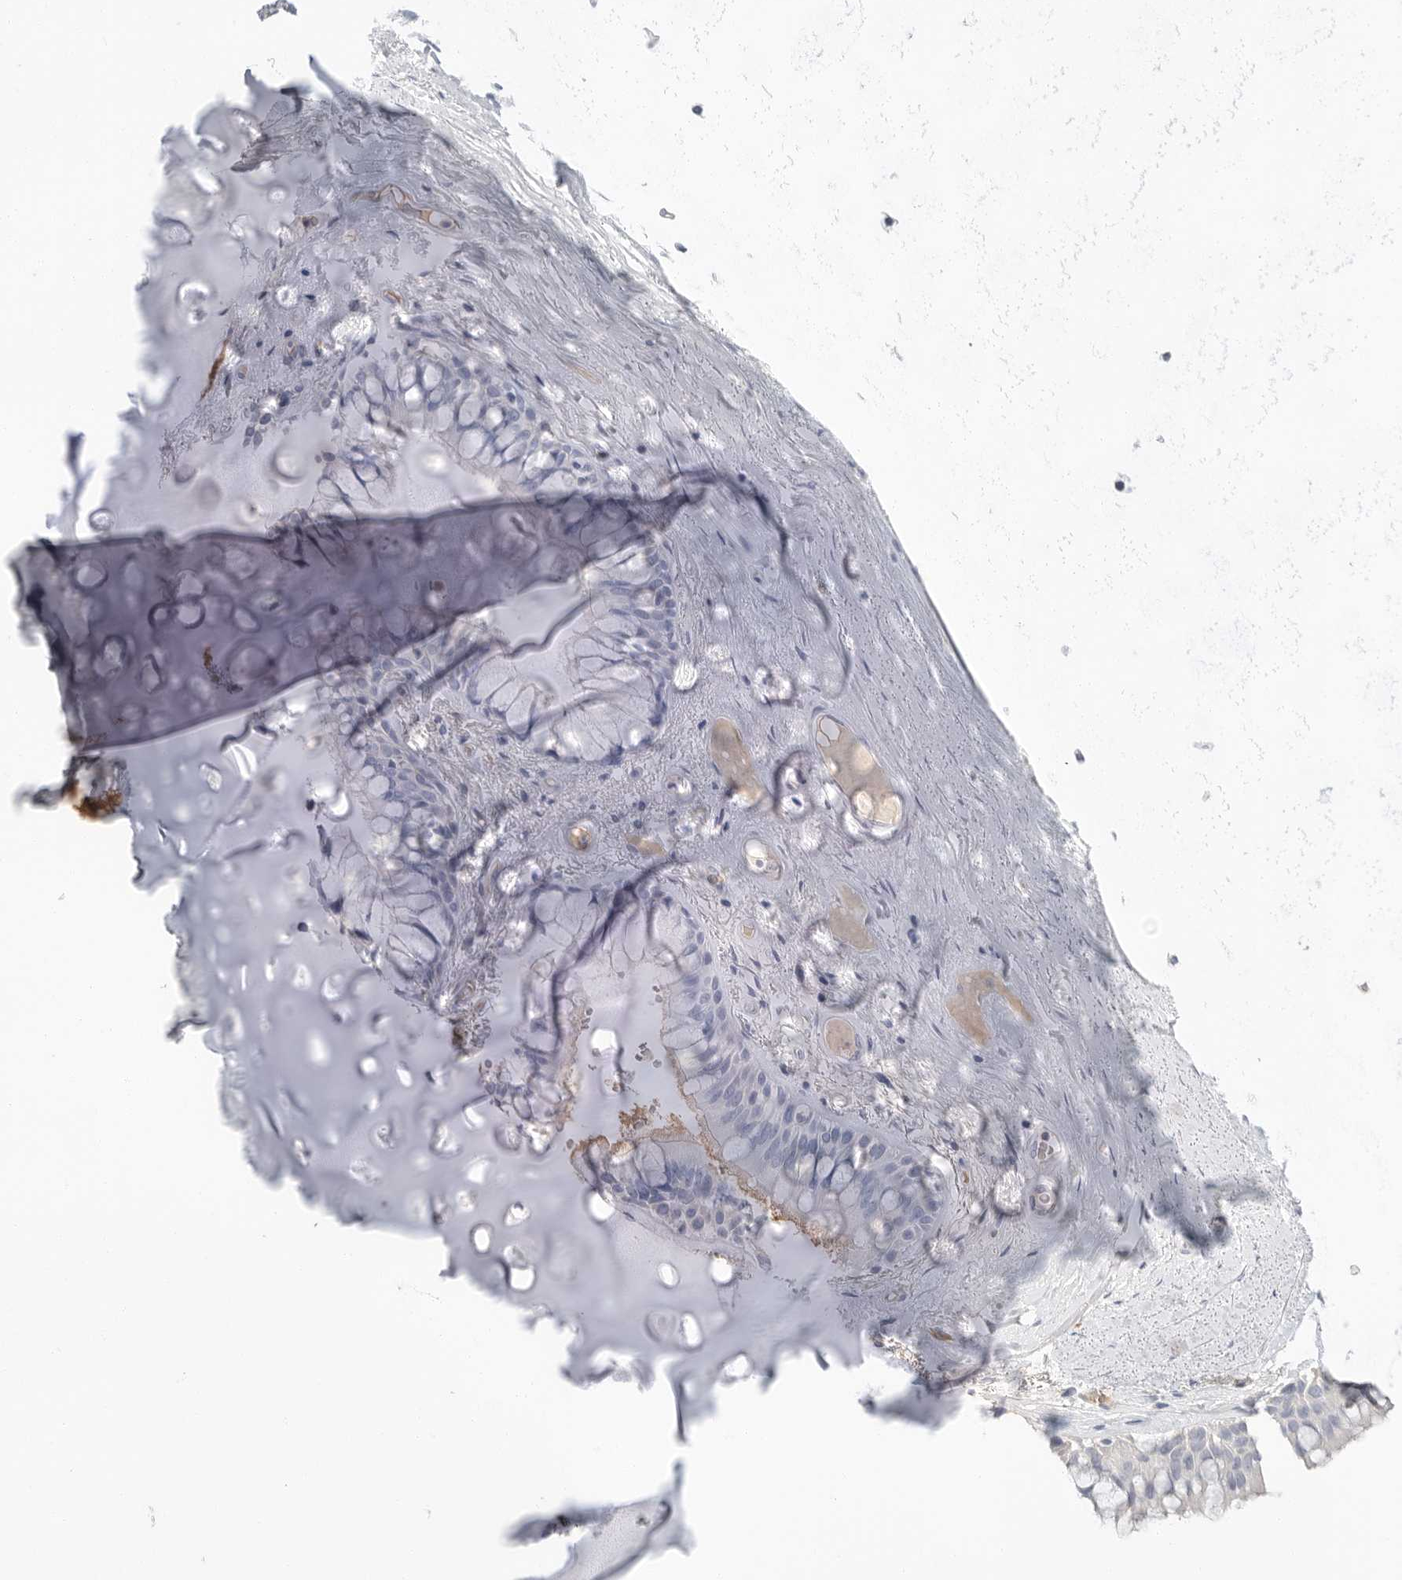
{"staining": {"intensity": "negative", "quantity": "none", "location": "none"}, "tissue": "adipose tissue", "cell_type": "Adipocytes", "image_type": "normal", "snomed": [{"axis": "morphology", "description": "Normal tissue, NOS"}, {"axis": "topography", "description": "Bronchus"}], "caption": "IHC micrograph of benign adipose tissue: human adipose tissue stained with DAB reveals no significant protein expression in adipocytes. (DAB IHC, high magnification).", "gene": "APOA2", "patient": {"sex": "male", "age": 66}}